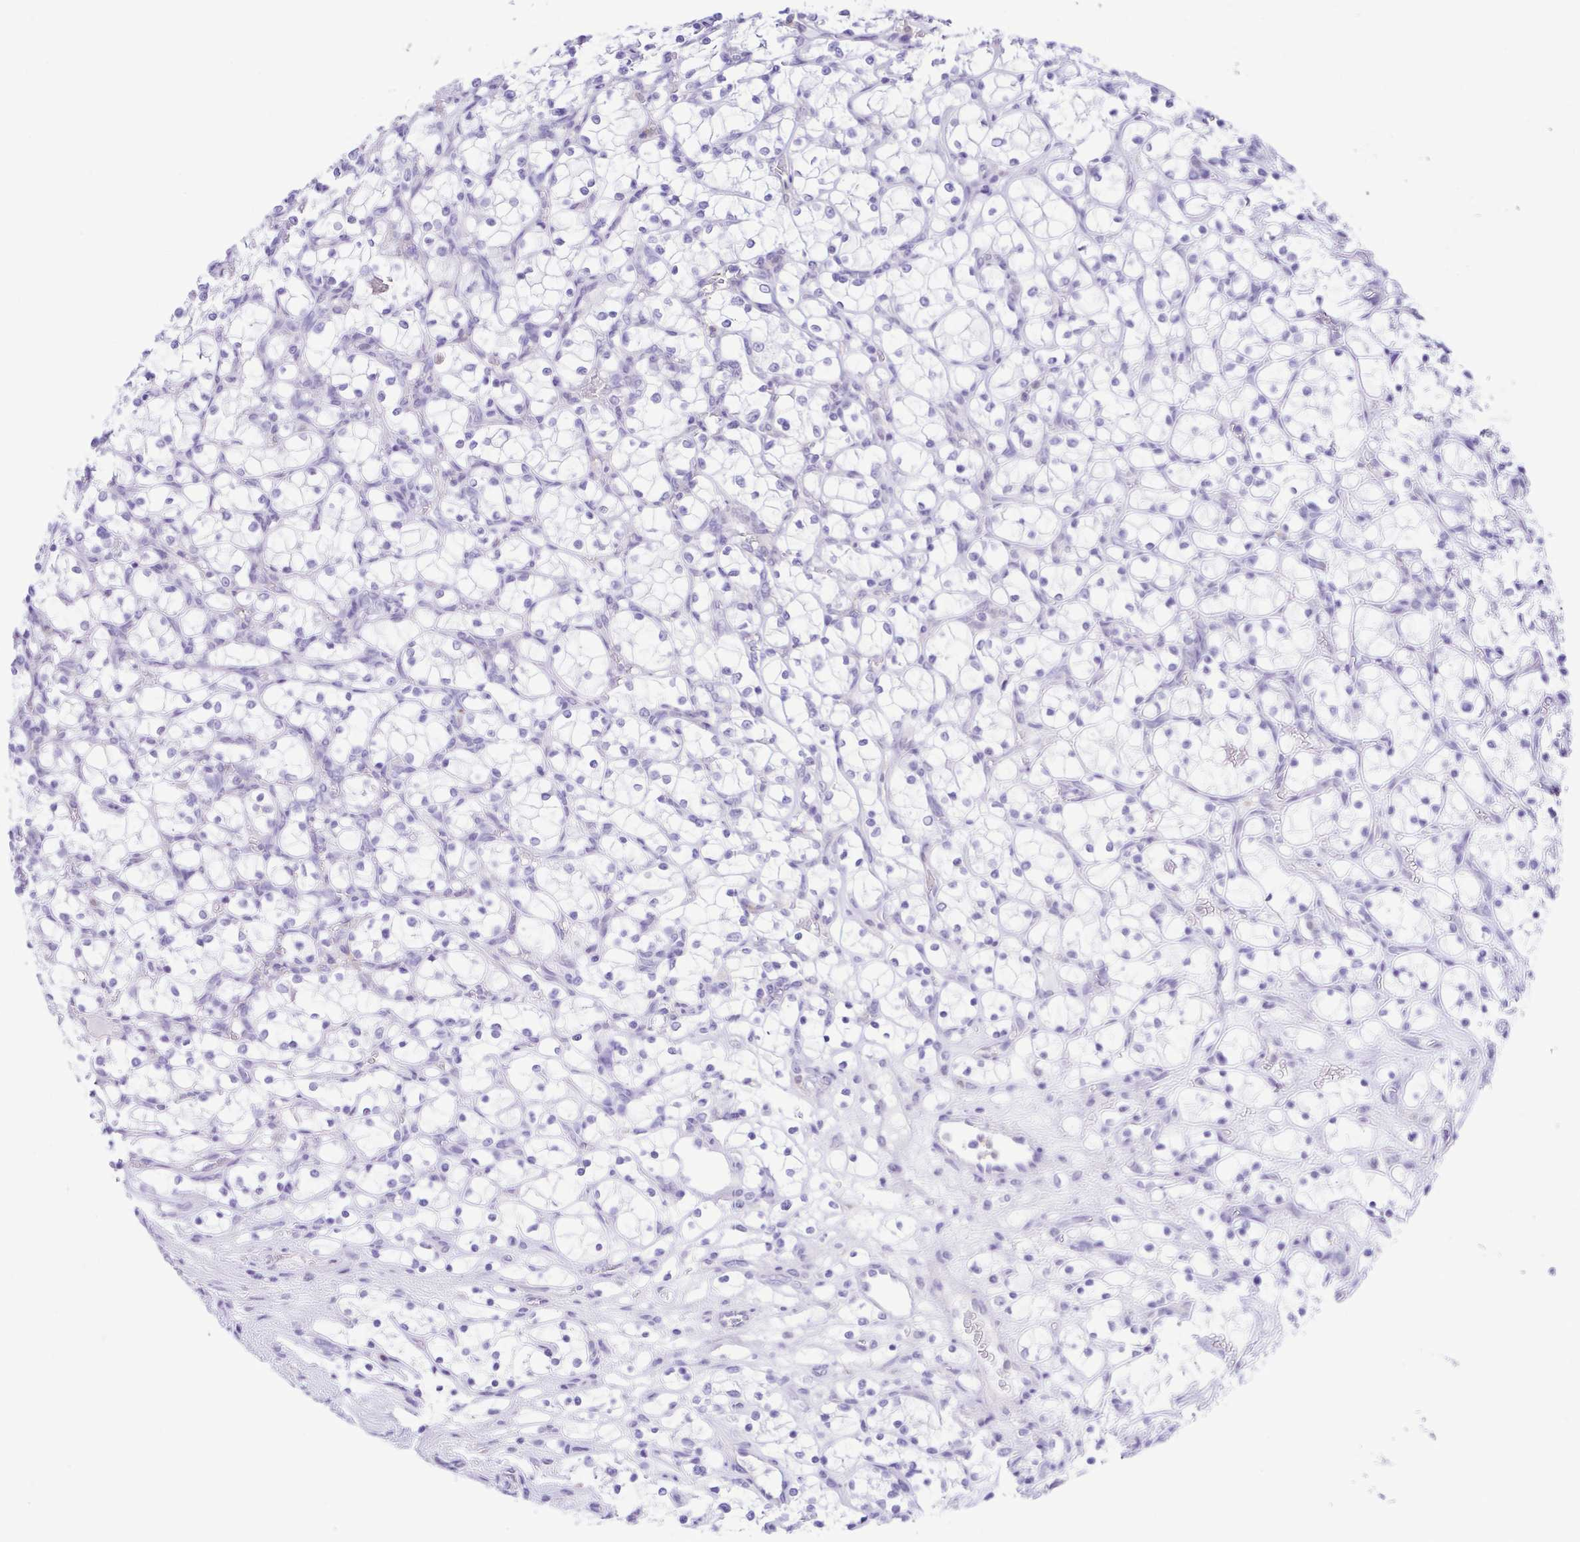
{"staining": {"intensity": "negative", "quantity": "none", "location": "none"}, "tissue": "renal cancer", "cell_type": "Tumor cells", "image_type": "cancer", "snomed": [{"axis": "morphology", "description": "Adenocarcinoma, NOS"}, {"axis": "topography", "description": "Kidney"}], "caption": "Immunohistochemistry of renal adenocarcinoma displays no positivity in tumor cells.", "gene": "GPR17", "patient": {"sex": "female", "age": 69}}